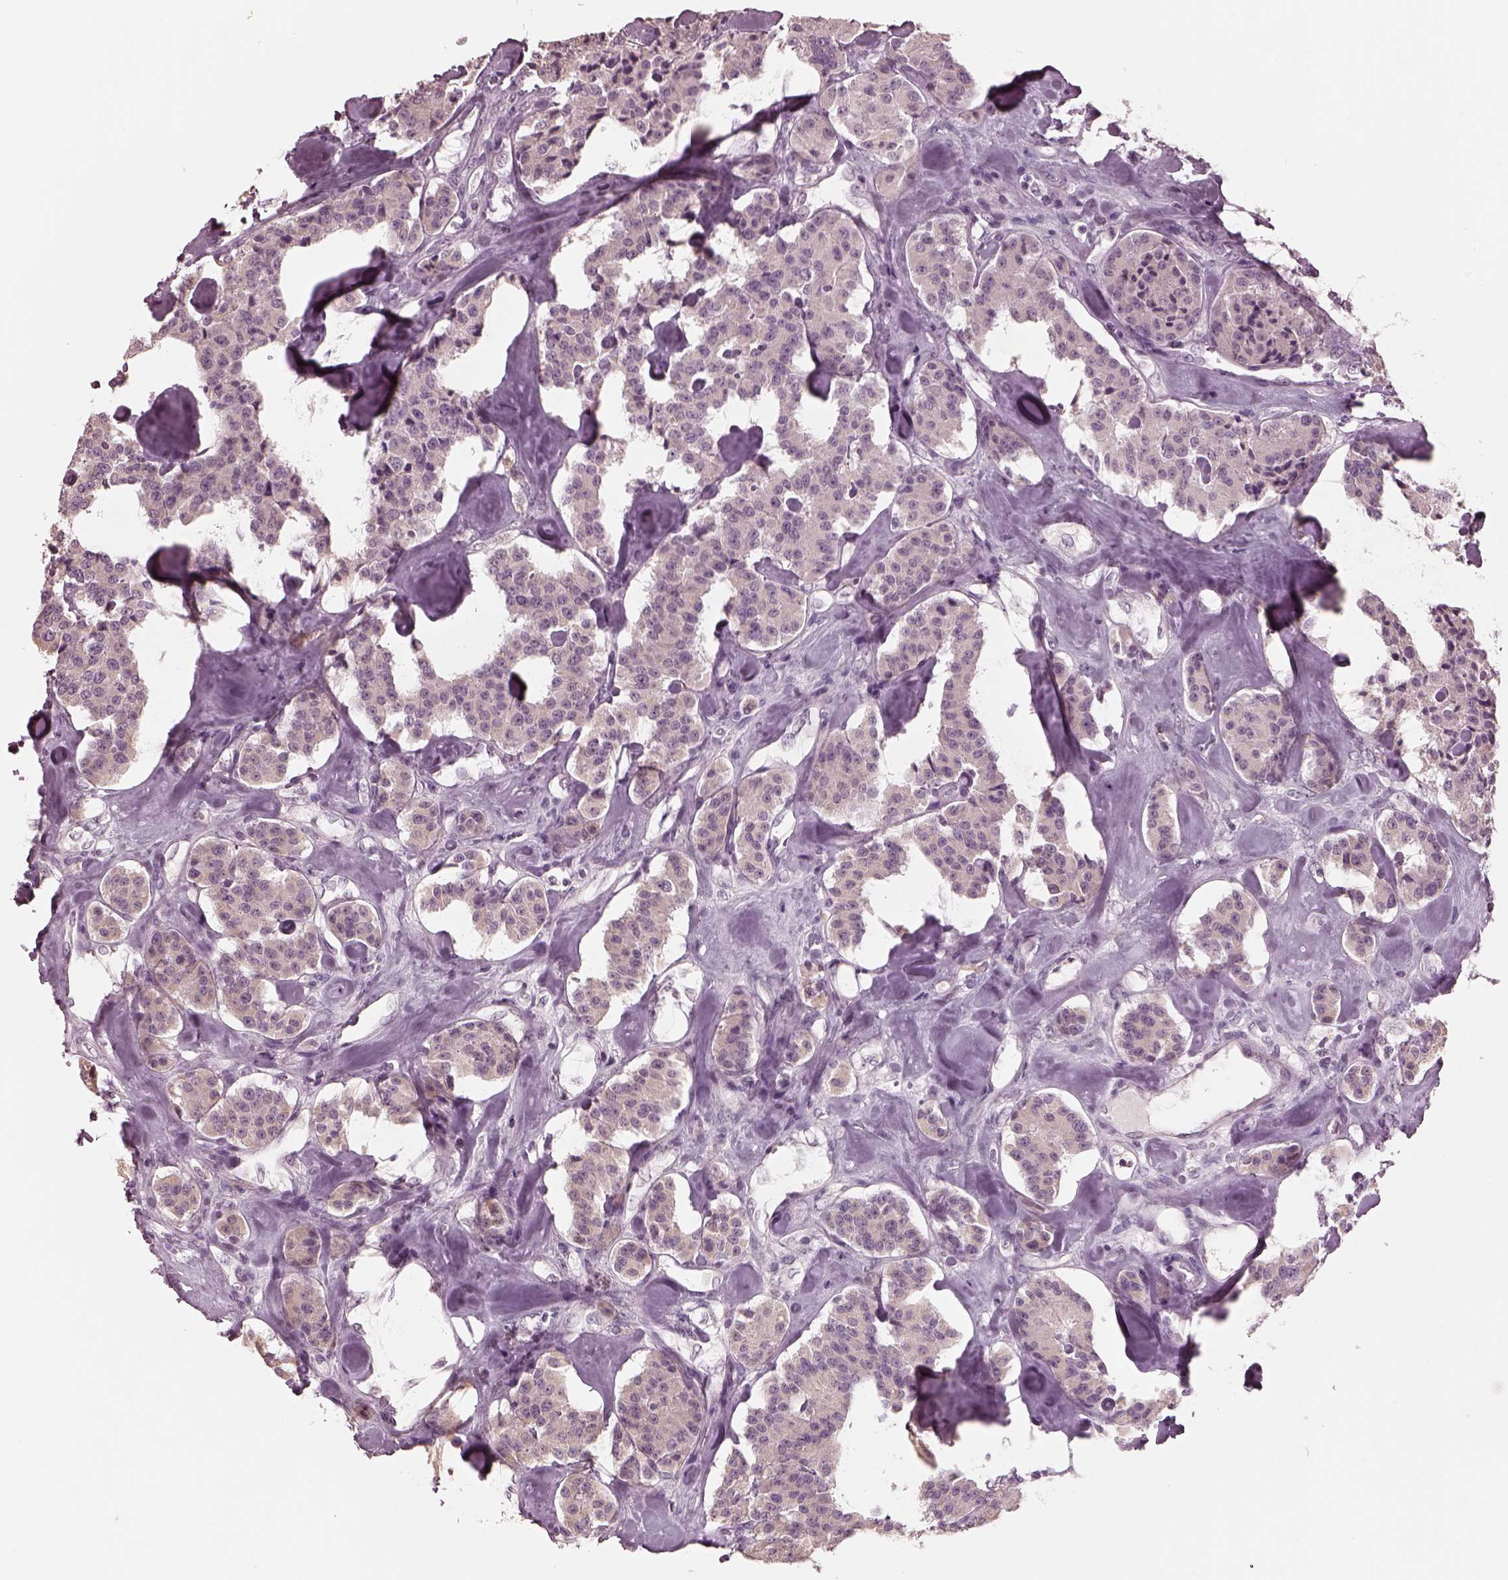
{"staining": {"intensity": "negative", "quantity": "none", "location": "none"}, "tissue": "carcinoid", "cell_type": "Tumor cells", "image_type": "cancer", "snomed": [{"axis": "morphology", "description": "Carcinoid, malignant, NOS"}, {"axis": "topography", "description": "Pancreas"}], "caption": "Immunohistochemistry of carcinoid shows no staining in tumor cells. (DAB (3,3'-diaminobenzidine) immunohistochemistry (IHC) visualized using brightfield microscopy, high magnification).", "gene": "RCVRN", "patient": {"sex": "male", "age": 41}}